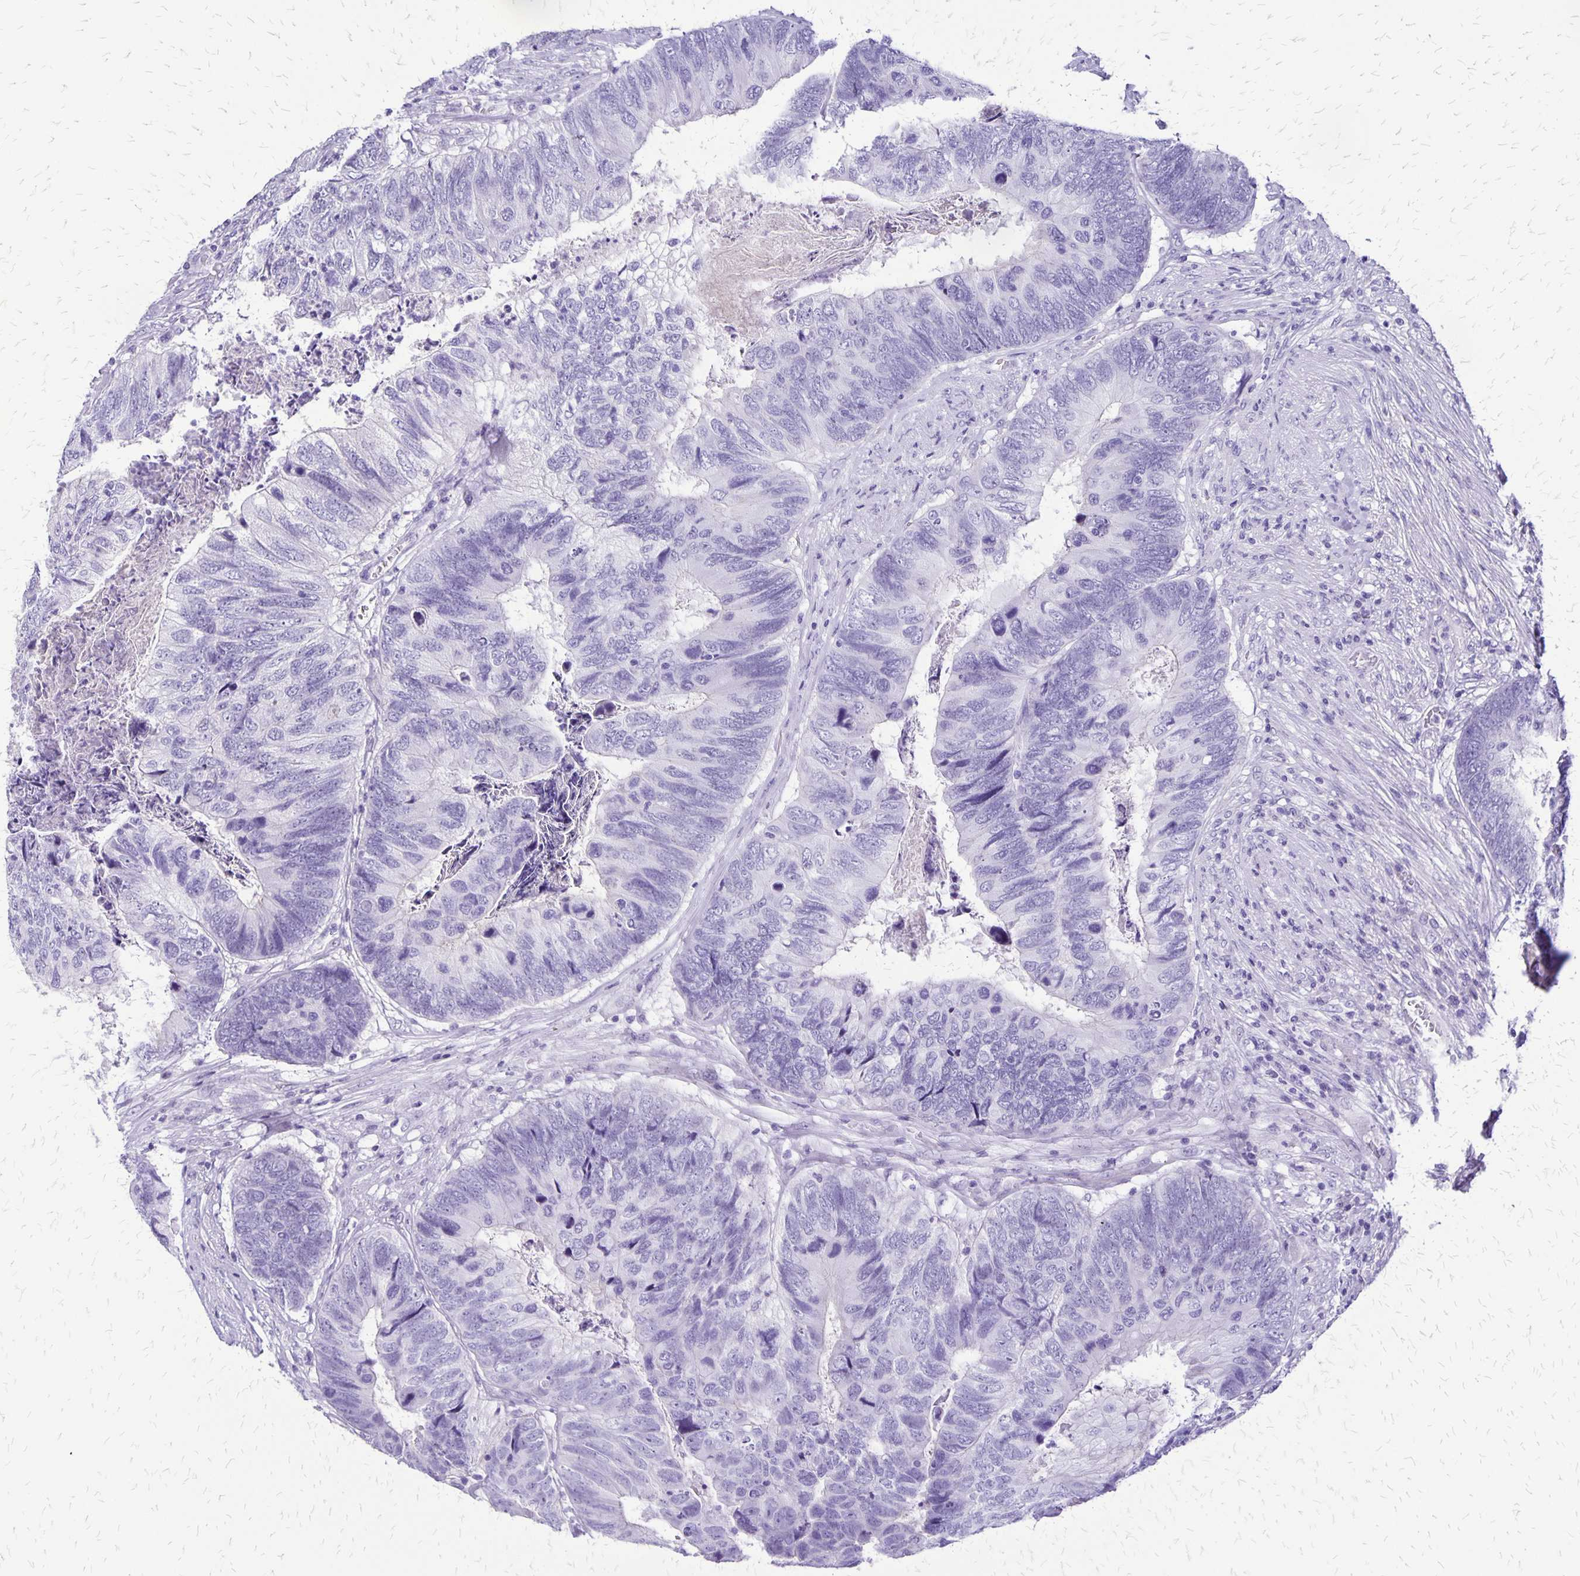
{"staining": {"intensity": "negative", "quantity": "none", "location": "none"}, "tissue": "colorectal cancer", "cell_type": "Tumor cells", "image_type": "cancer", "snomed": [{"axis": "morphology", "description": "Adenocarcinoma, NOS"}, {"axis": "topography", "description": "Colon"}], "caption": "Adenocarcinoma (colorectal) was stained to show a protein in brown. There is no significant expression in tumor cells. Brightfield microscopy of immunohistochemistry (IHC) stained with DAB (3,3'-diaminobenzidine) (brown) and hematoxylin (blue), captured at high magnification.", "gene": "SLC13A2", "patient": {"sex": "female", "age": 67}}